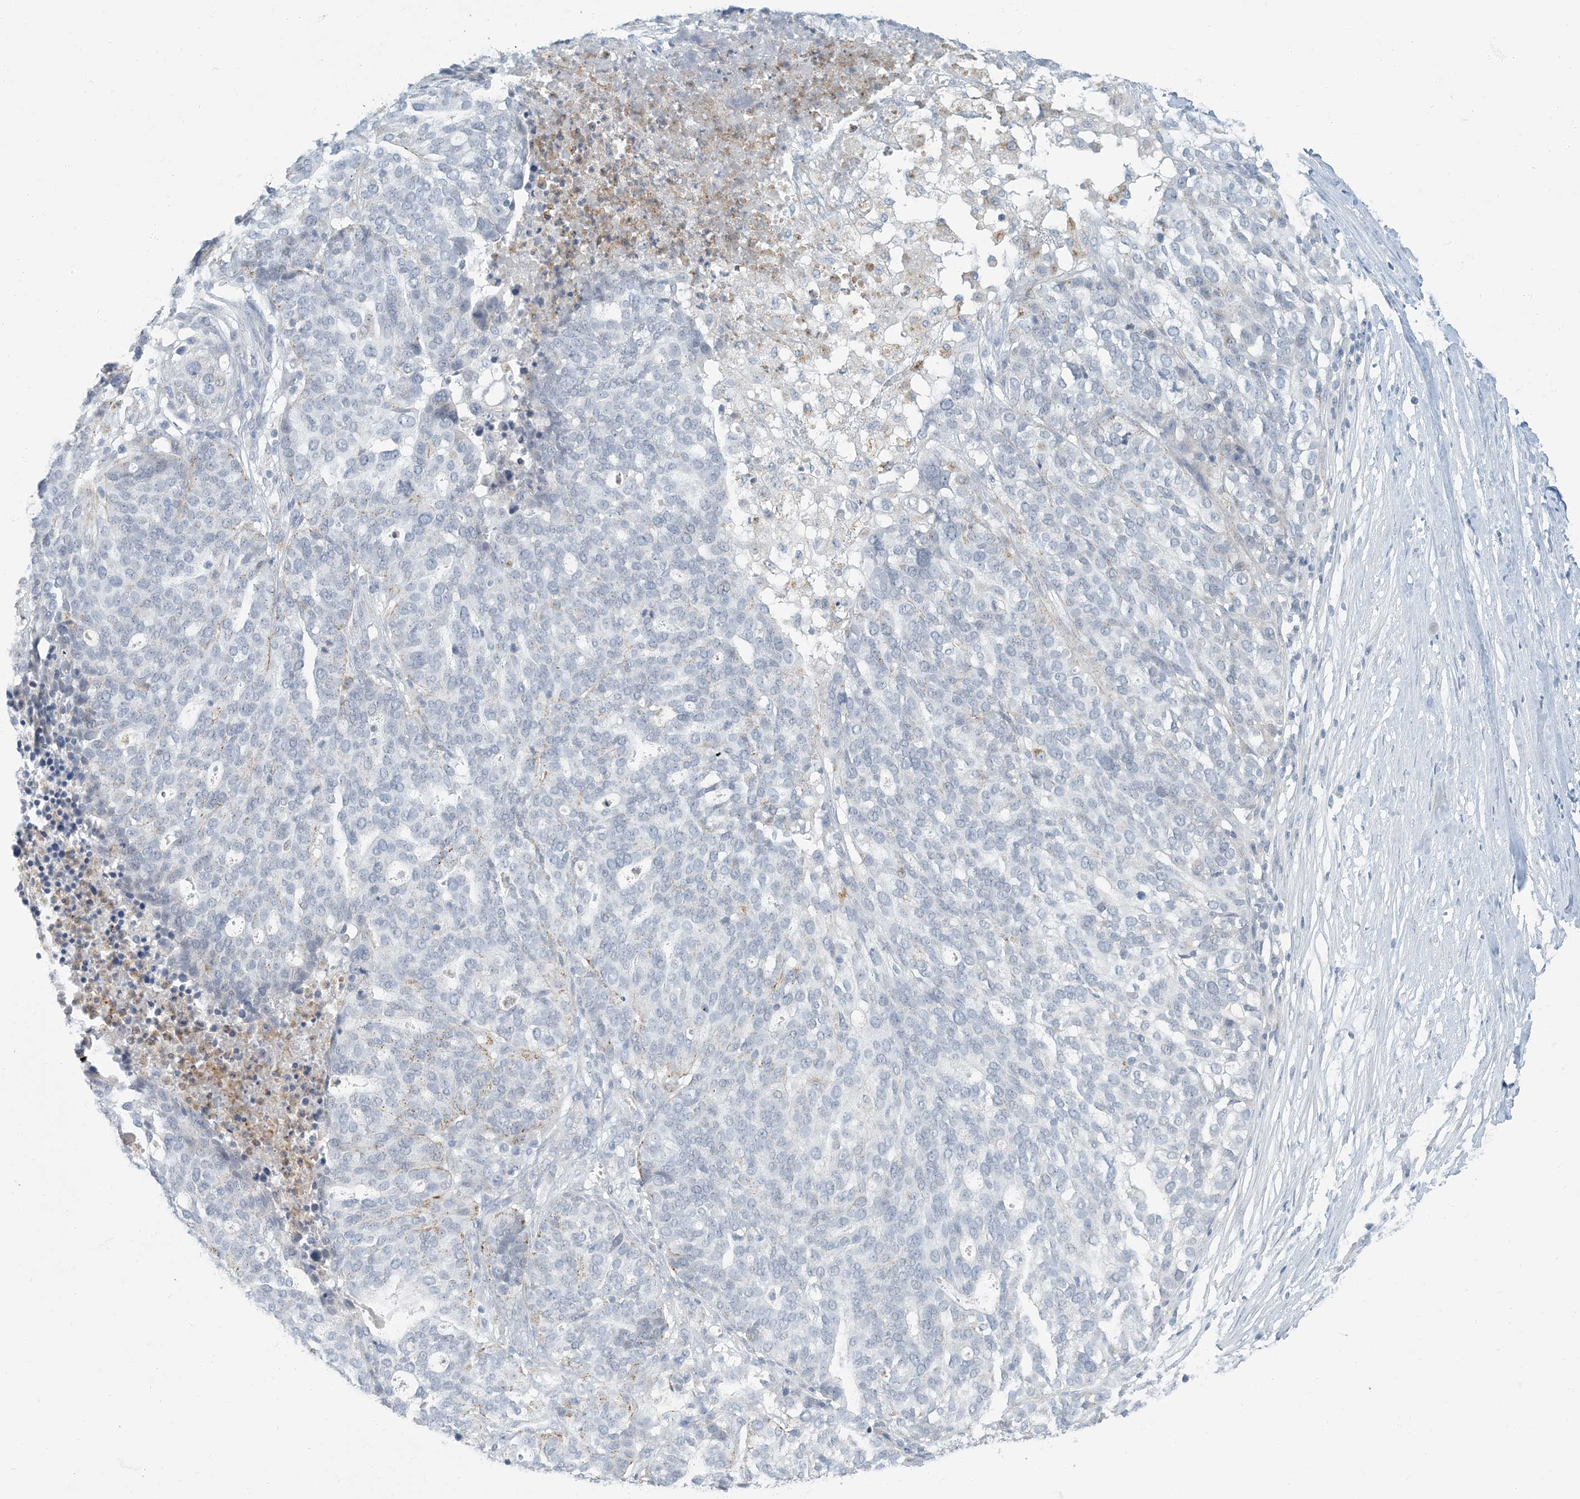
{"staining": {"intensity": "negative", "quantity": "none", "location": "none"}, "tissue": "ovarian cancer", "cell_type": "Tumor cells", "image_type": "cancer", "snomed": [{"axis": "morphology", "description": "Cystadenocarcinoma, serous, NOS"}, {"axis": "topography", "description": "Ovary"}], "caption": "Histopathology image shows no significant protein positivity in tumor cells of ovarian serous cystadenocarcinoma.", "gene": "EPHA4", "patient": {"sex": "female", "age": 59}}